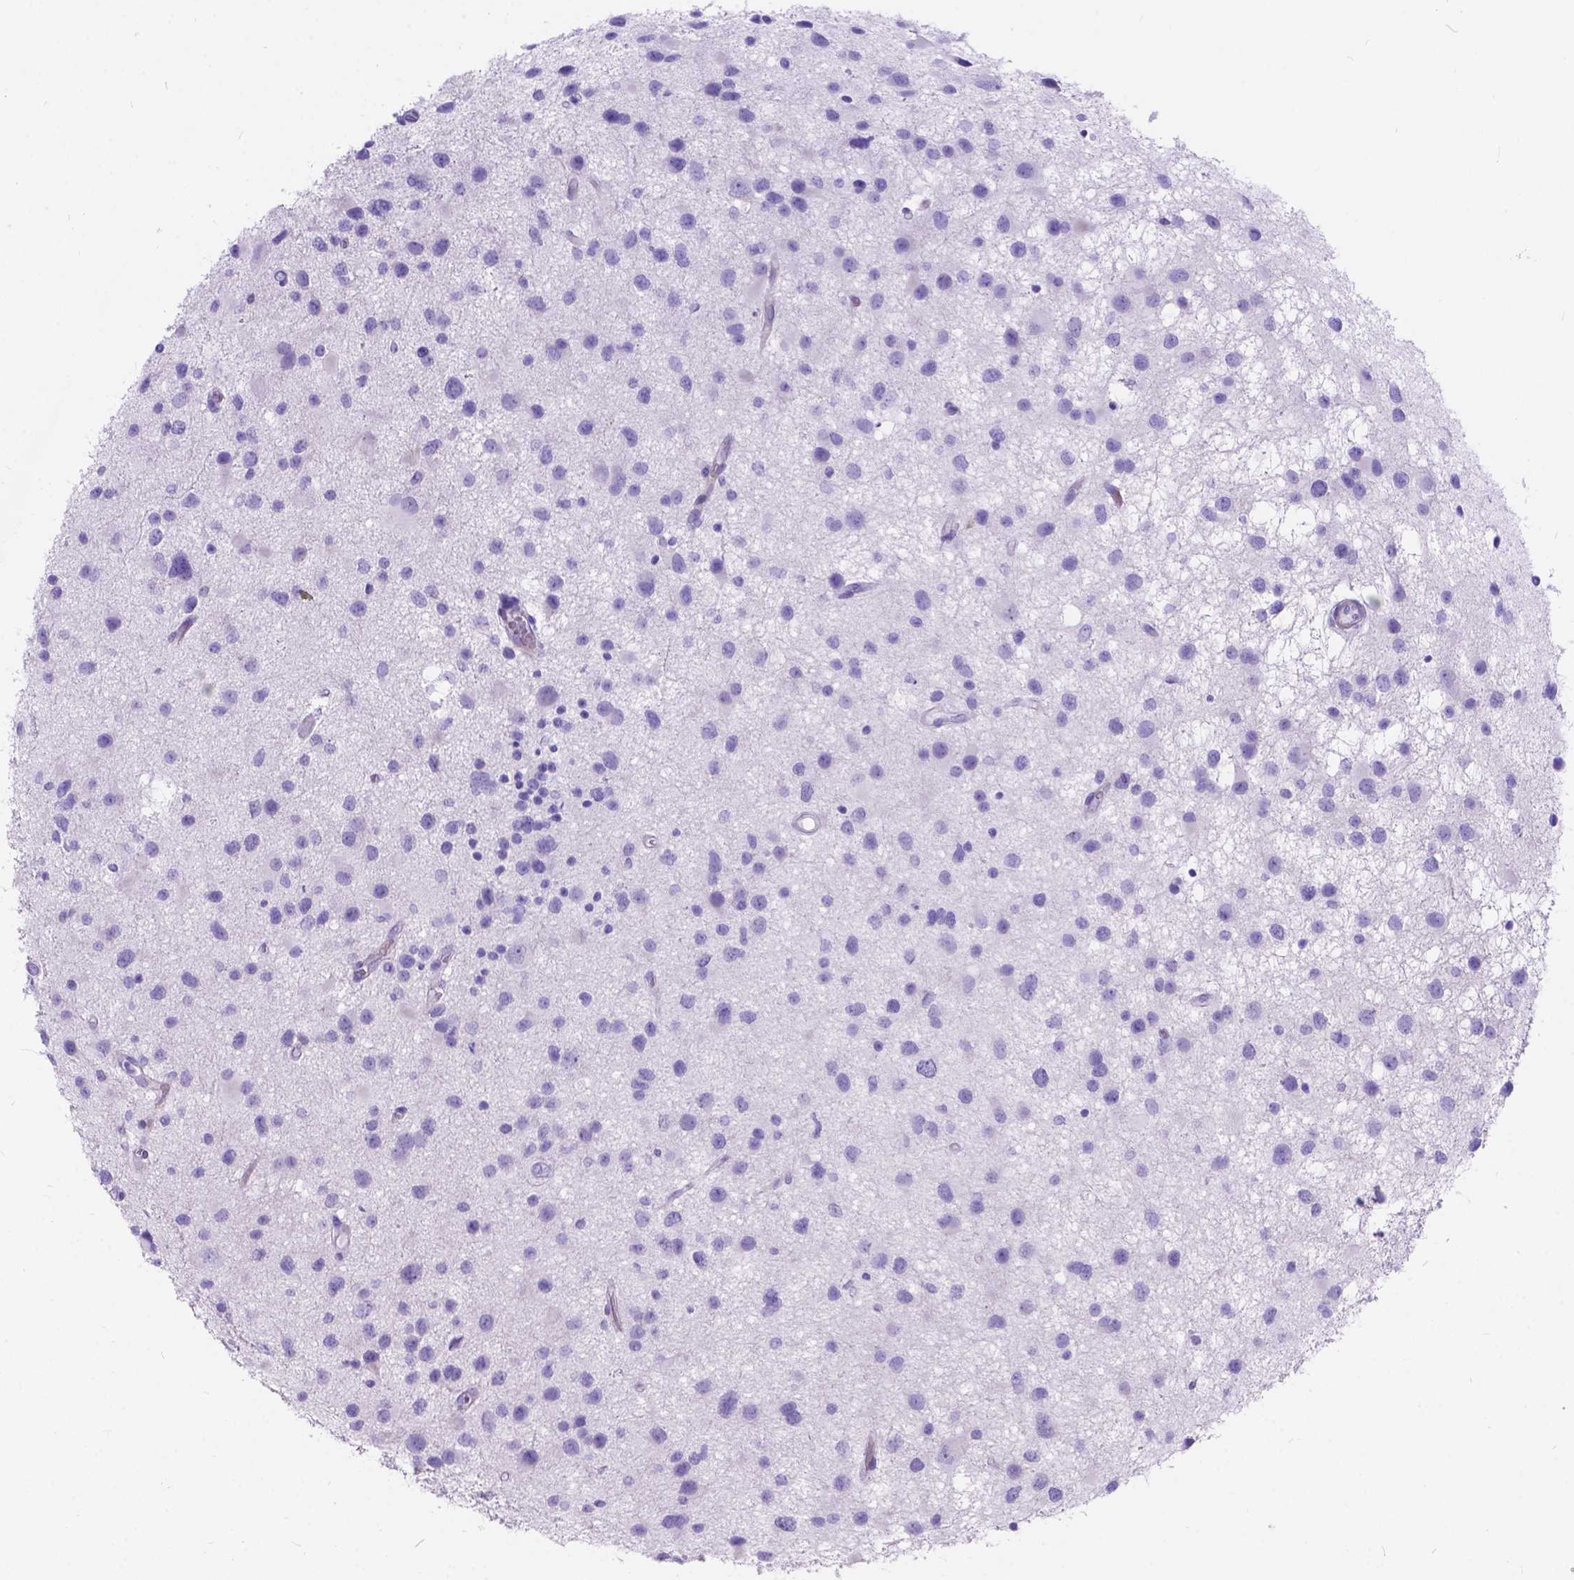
{"staining": {"intensity": "negative", "quantity": "none", "location": "none"}, "tissue": "glioma", "cell_type": "Tumor cells", "image_type": "cancer", "snomed": [{"axis": "morphology", "description": "Glioma, malignant, Low grade"}, {"axis": "topography", "description": "Brain"}], "caption": "Human glioma stained for a protein using IHC exhibits no positivity in tumor cells.", "gene": "KLHL10", "patient": {"sex": "female", "age": 32}}